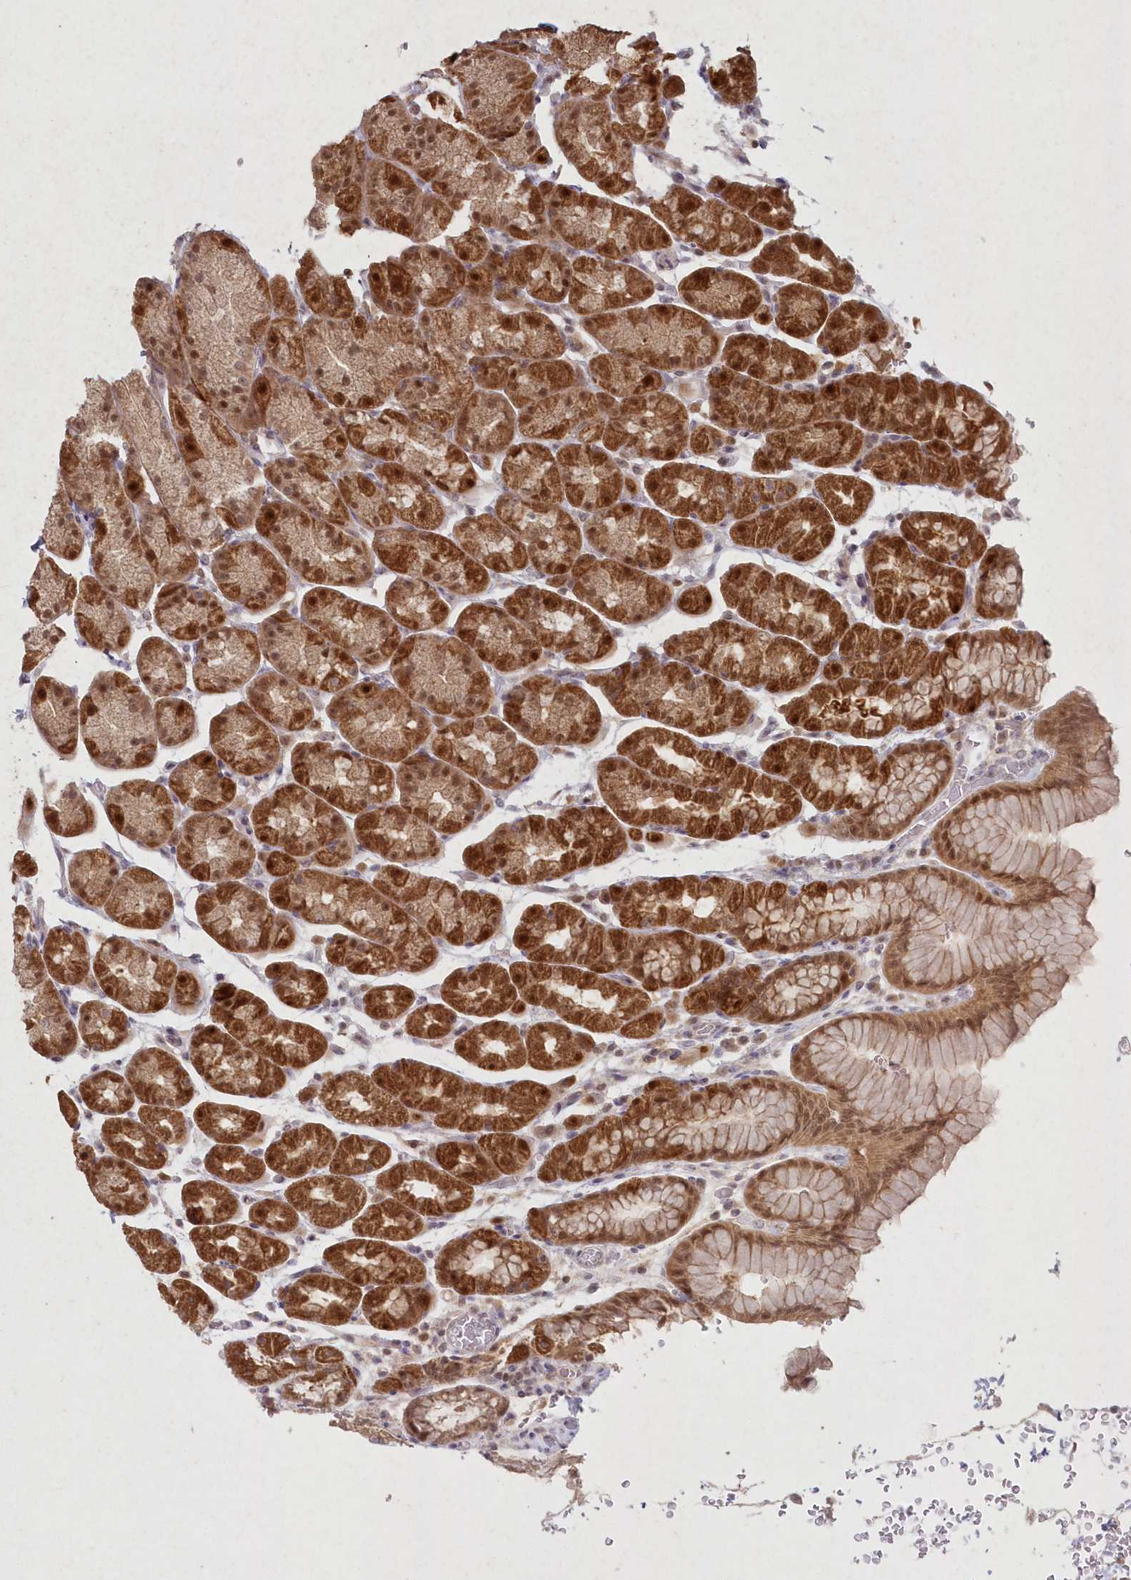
{"staining": {"intensity": "strong", "quantity": ">75%", "location": "cytoplasmic/membranous,nuclear"}, "tissue": "stomach", "cell_type": "Glandular cells", "image_type": "normal", "snomed": [{"axis": "morphology", "description": "Normal tissue, NOS"}, {"axis": "topography", "description": "Stomach"}], "caption": "This is a micrograph of IHC staining of normal stomach, which shows strong staining in the cytoplasmic/membranous,nuclear of glandular cells.", "gene": "ASCC1", "patient": {"sex": "male", "age": 42}}